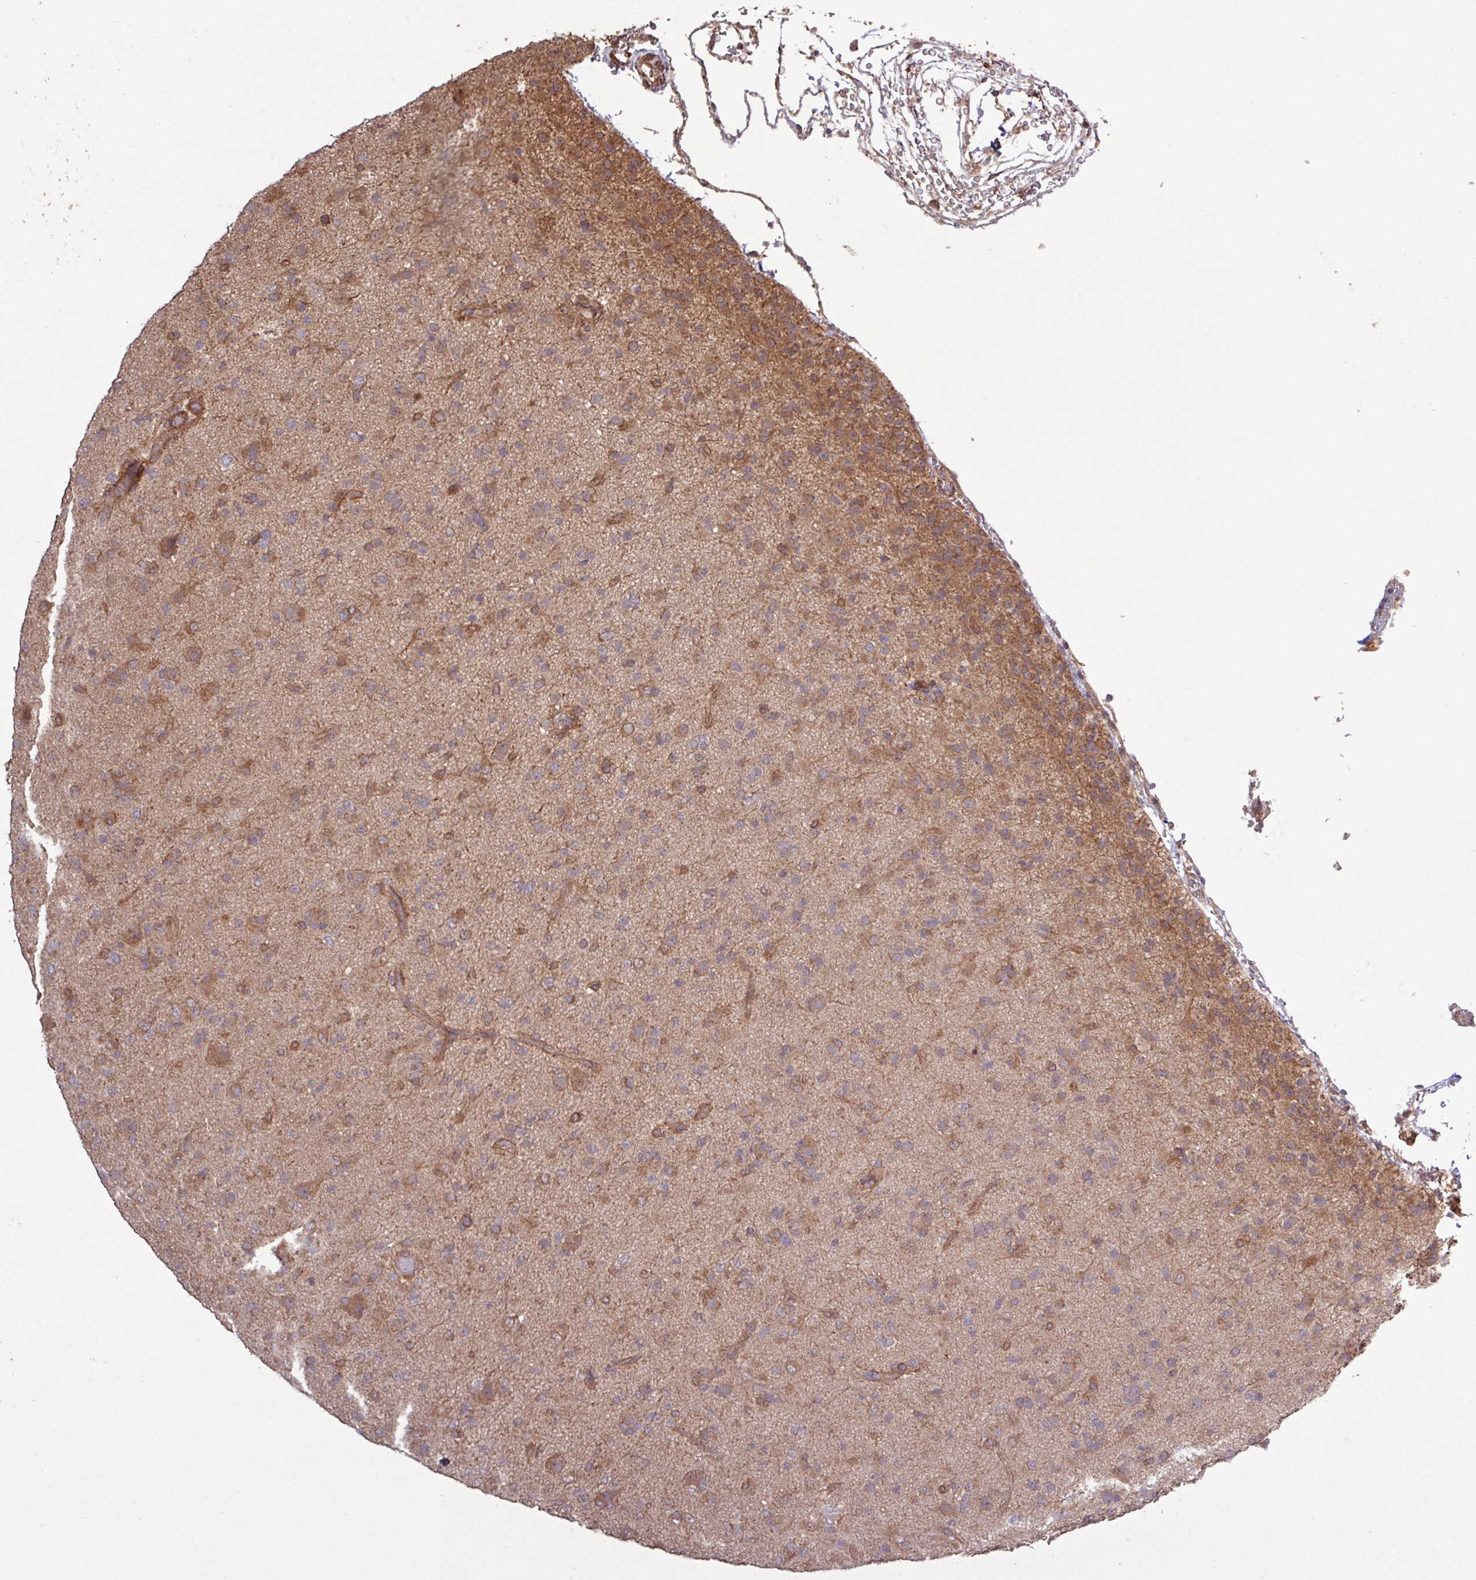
{"staining": {"intensity": "moderate", "quantity": "25%-75%", "location": "cytoplasmic/membranous"}, "tissue": "glioma", "cell_type": "Tumor cells", "image_type": "cancer", "snomed": [{"axis": "morphology", "description": "Glioma, malignant, Low grade"}, {"axis": "topography", "description": "Brain"}], "caption": "Brown immunohistochemical staining in human low-grade glioma (malignant) shows moderate cytoplasmic/membranous positivity in approximately 25%-75% of tumor cells. The staining was performed using DAB (3,3'-diaminobenzidine) to visualize the protein expression in brown, while the nuclei were stained in blue with hematoxylin (Magnification: 20x).", "gene": "TRABD2A", "patient": {"sex": "male", "age": 65}}